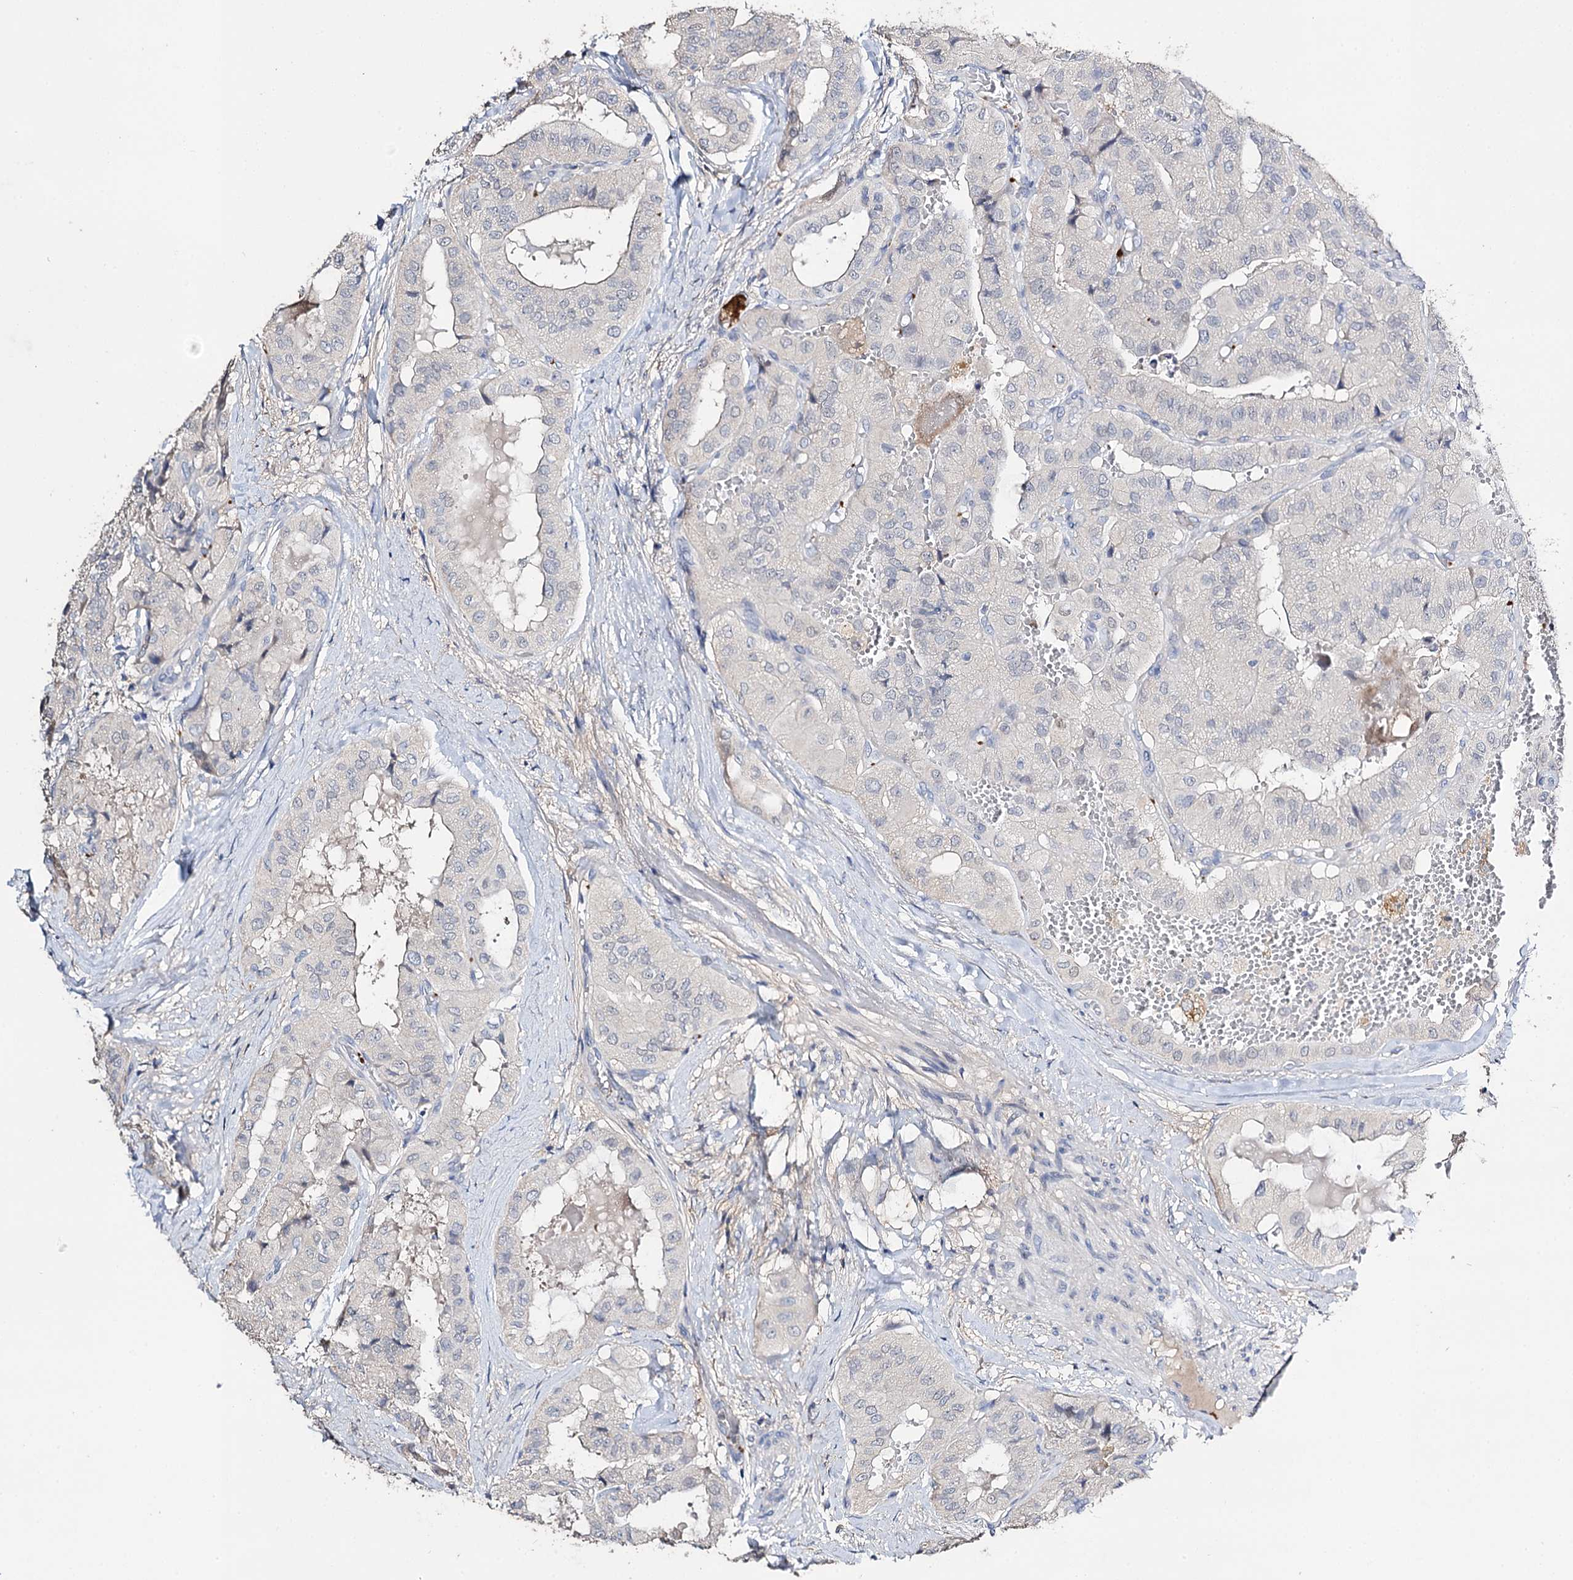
{"staining": {"intensity": "weak", "quantity": "<25%", "location": "nuclear"}, "tissue": "thyroid cancer", "cell_type": "Tumor cells", "image_type": "cancer", "snomed": [{"axis": "morphology", "description": "Papillary adenocarcinoma, NOS"}, {"axis": "topography", "description": "Thyroid gland"}], "caption": "This histopathology image is of thyroid cancer (papillary adenocarcinoma) stained with immunohistochemistry (IHC) to label a protein in brown with the nuclei are counter-stained blue. There is no positivity in tumor cells. (DAB immunohistochemistry visualized using brightfield microscopy, high magnification).", "gene": "DNAH6", "patient": {"sex": "female", "age": 59}}